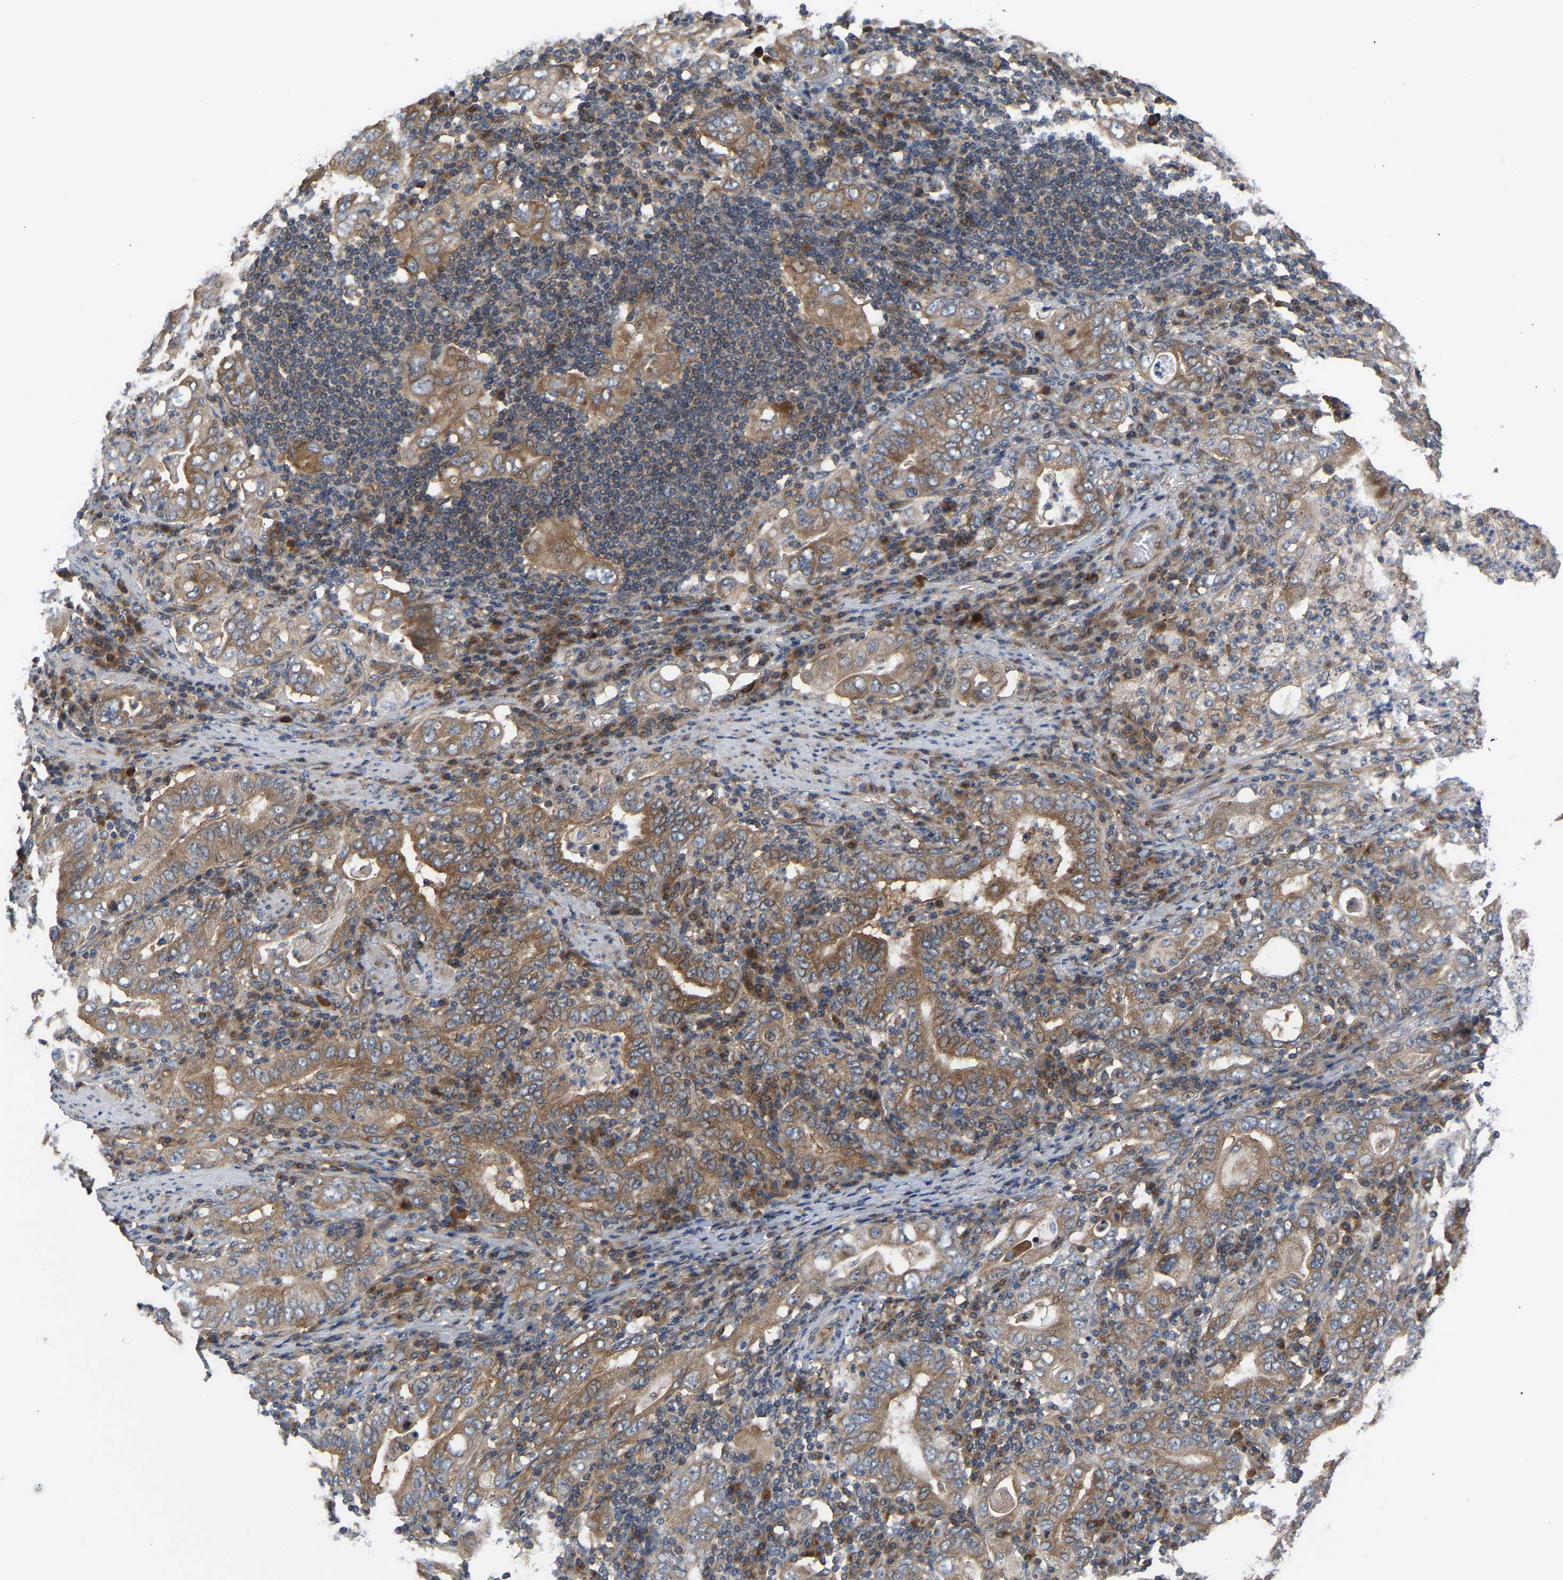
{"staining": {"intensity": "moderate", "quantity": ">75%", "location": "cytoplasmic/membranous"}, "tissue": "stomach cancer", "cell_type": "Tumor cells", "image_type": "cancer", "snomed": [{"axis": "morphology", "description": "Normal tissue, NOS"}, {"axis": "morphology", "description": "Adenocarcinoma, NOS"}, {"axis": "topography", "description": "Esophagus"}, {"axis": "topography", "description": "Stomach, upper"}, {"axis": "topography", "description": "Peripheral nerve tissue"}], "caption": "Immunohistochemical staining of stomach adenocarcinoma demonstrates medium levels of moderate cytoplasmic/membranous expression in about >75% of tumor cells. Immunohistochemistry (ihc) stains the protein in brown and the nuclei are stained blue.", "gene": "LAPTM4B", "patient": {"sex": "male", "age": 62}}